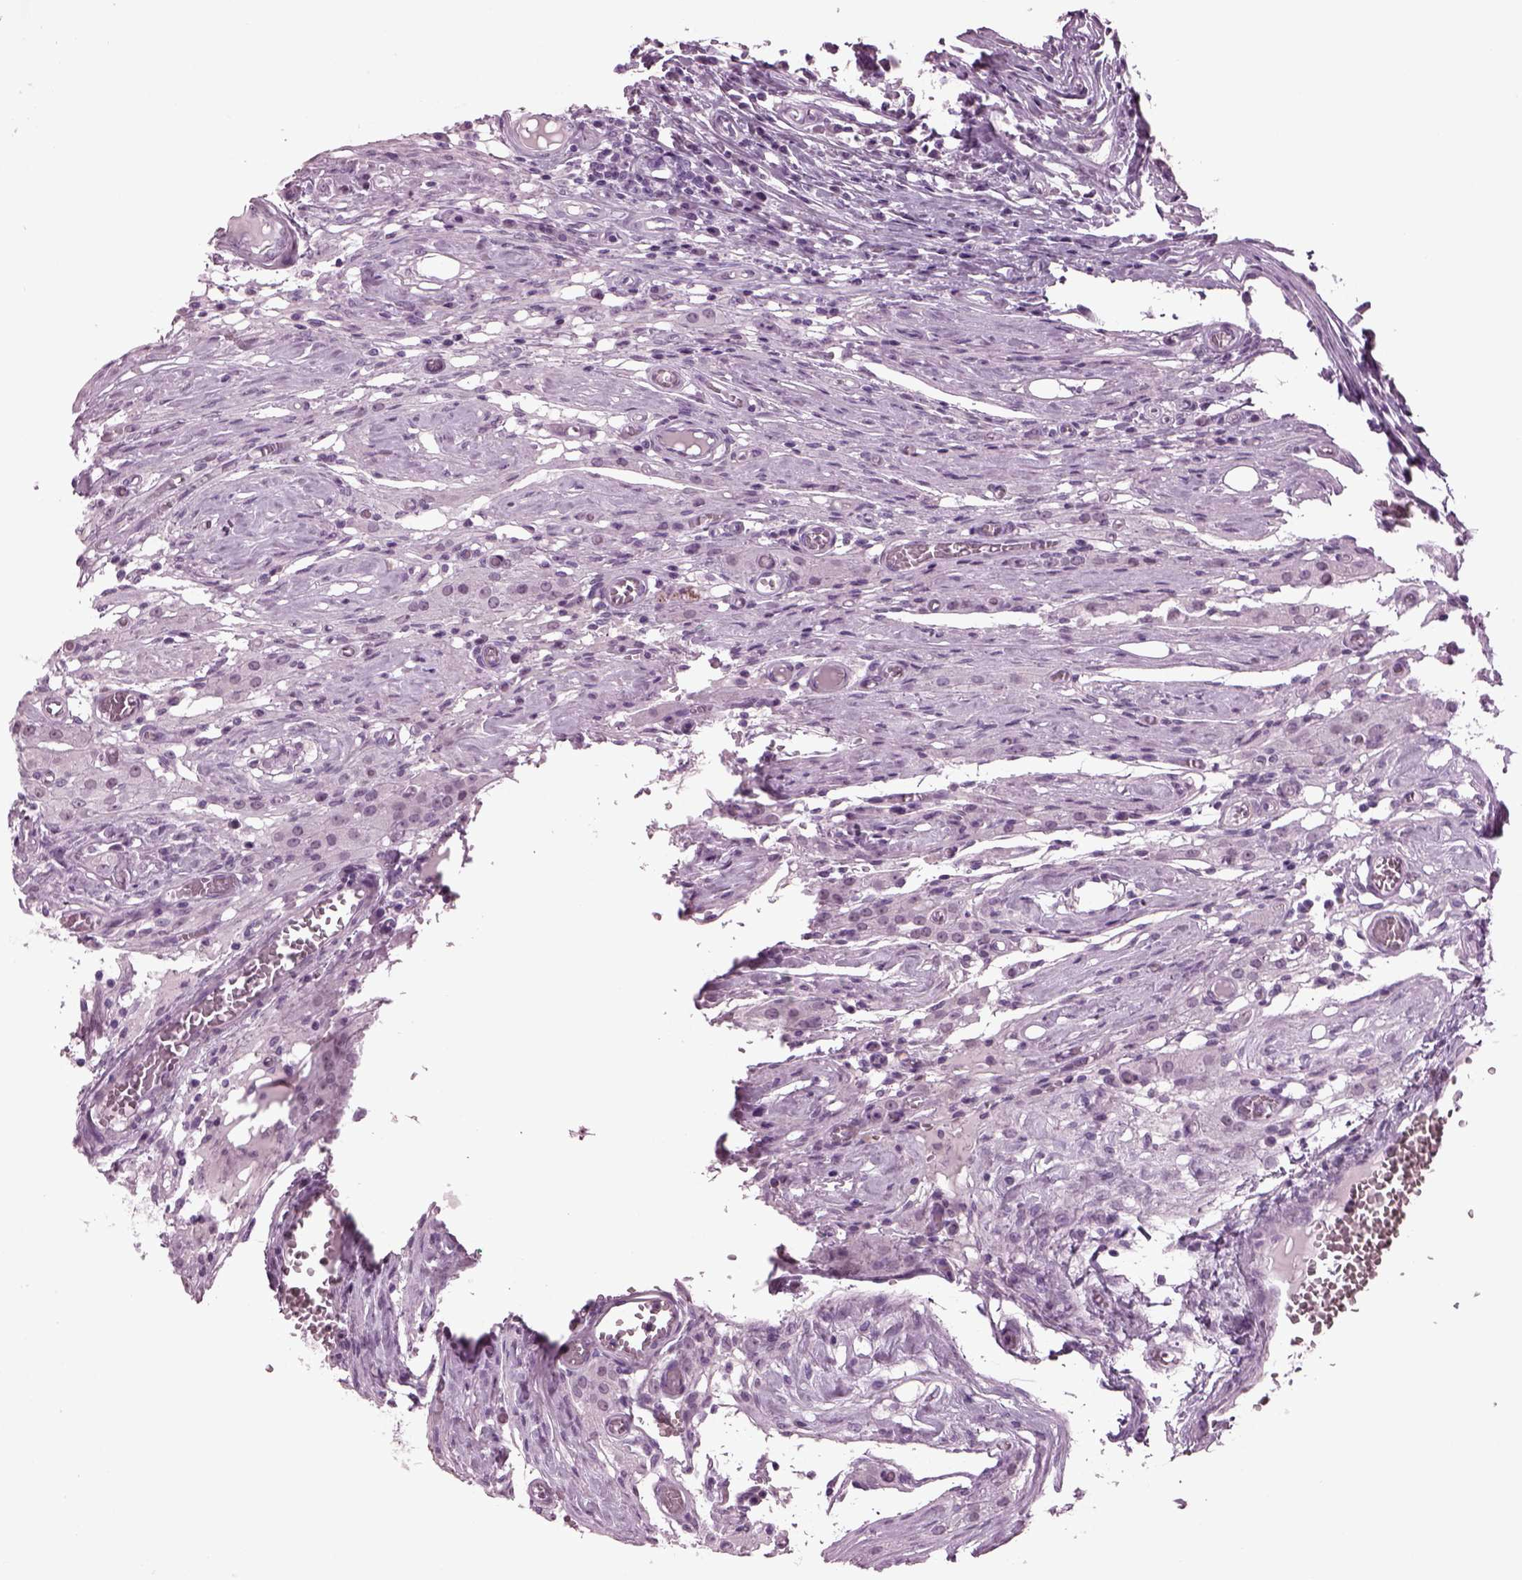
{"staining": {"intensity": "negative", "quantity": "none", "location": "none"}, "tissue": "testis cancer", "cell_type": "Tumor cells", "image_type": "cancer", "snomed": [{"axis": "morphology", "description": "Carcinoma, Embryonal, NOS"}, {"axis": "topography", "description": "Testis"}], "caption": "The image shows no staining of tumor cells in testis embryonal carcinoma.", "gene": "TPPP2", "patient": {"sex": "male", "age": 36}}